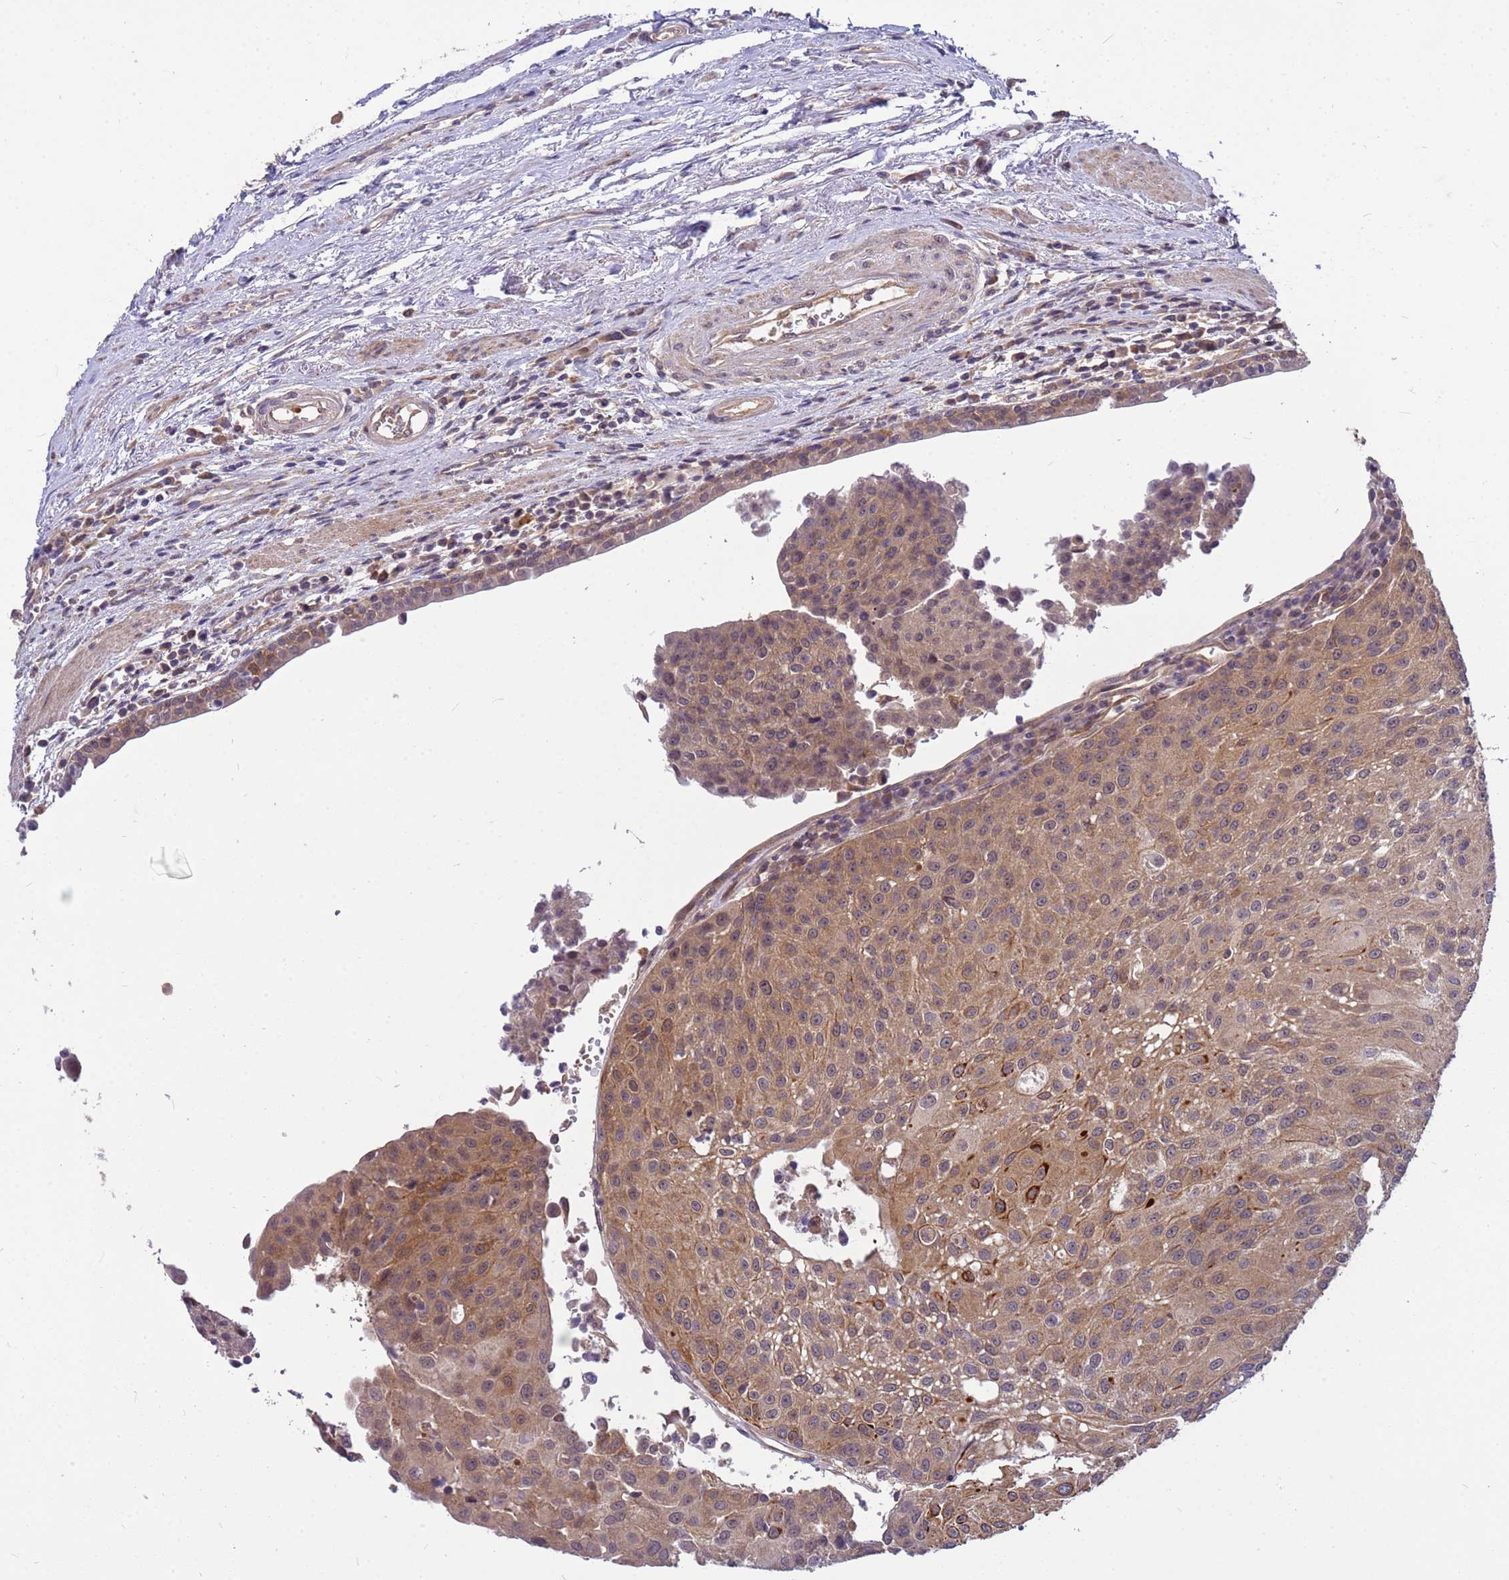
{"staining": {"intensity": "moderate", "quantity": ">75%", "location": "cytoplasmic/membranous"}, "tissue": "urothelial cancer", "cell_type": "Tumor cells", "image_type": "cancer", "snomed": [{"axis": "morphology", "description": "Urothelial carcinoma, High grade"}, {"axis": "topography", "description": "Urinary bladder"}], "caption": "The immunohistochemical stain highlights moderate cytoplasmic/membranous positivity in tumor cells of urothelial cancer tissue. (brown staining indicates protein expression, while blue staining denotes nuclei).", "gene": "PPP2CB", "patient": {"sex": "female", "age": 85}}